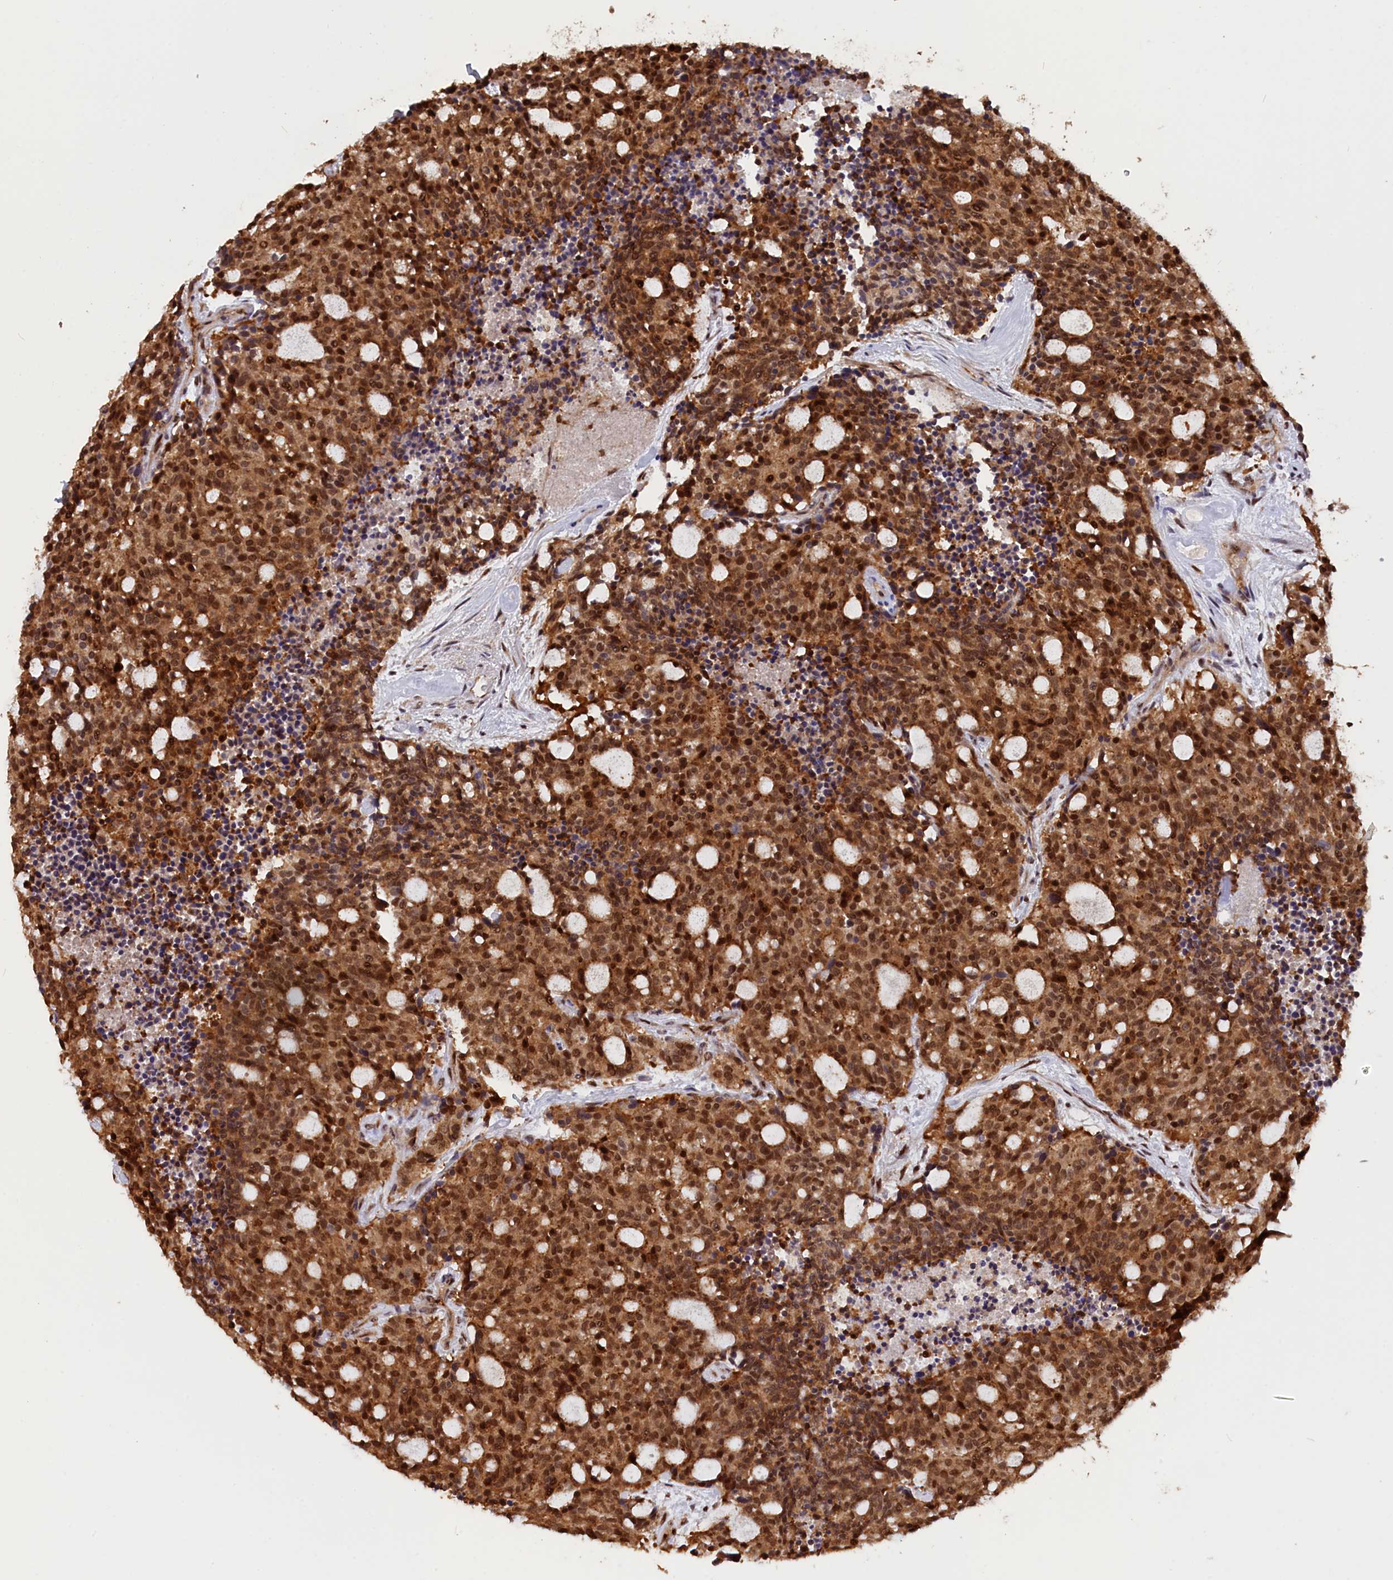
{"staining": {"intensity": "strong", "quantity": ">75%", "location": "cytoplasmic/membranous,nuclear"}, "tissue": "carcinoid", "cell_type": "Tumor cells", "image_type": "cancer", "snomed": [{"axis": "morphology", "description": "Carcinoid, malignant, NOS"}, {"axis": "topography", "description": "Pancreas"}], "caption": "About >75% of tumor cells in human malignant carcinoid reveal strong cytoplasmic/membranous and nuclear protein staining as visualized by brown immunohistochemical staining.", "gene": "ADRM1", "patient": {"sex": "female", "age": 54}}